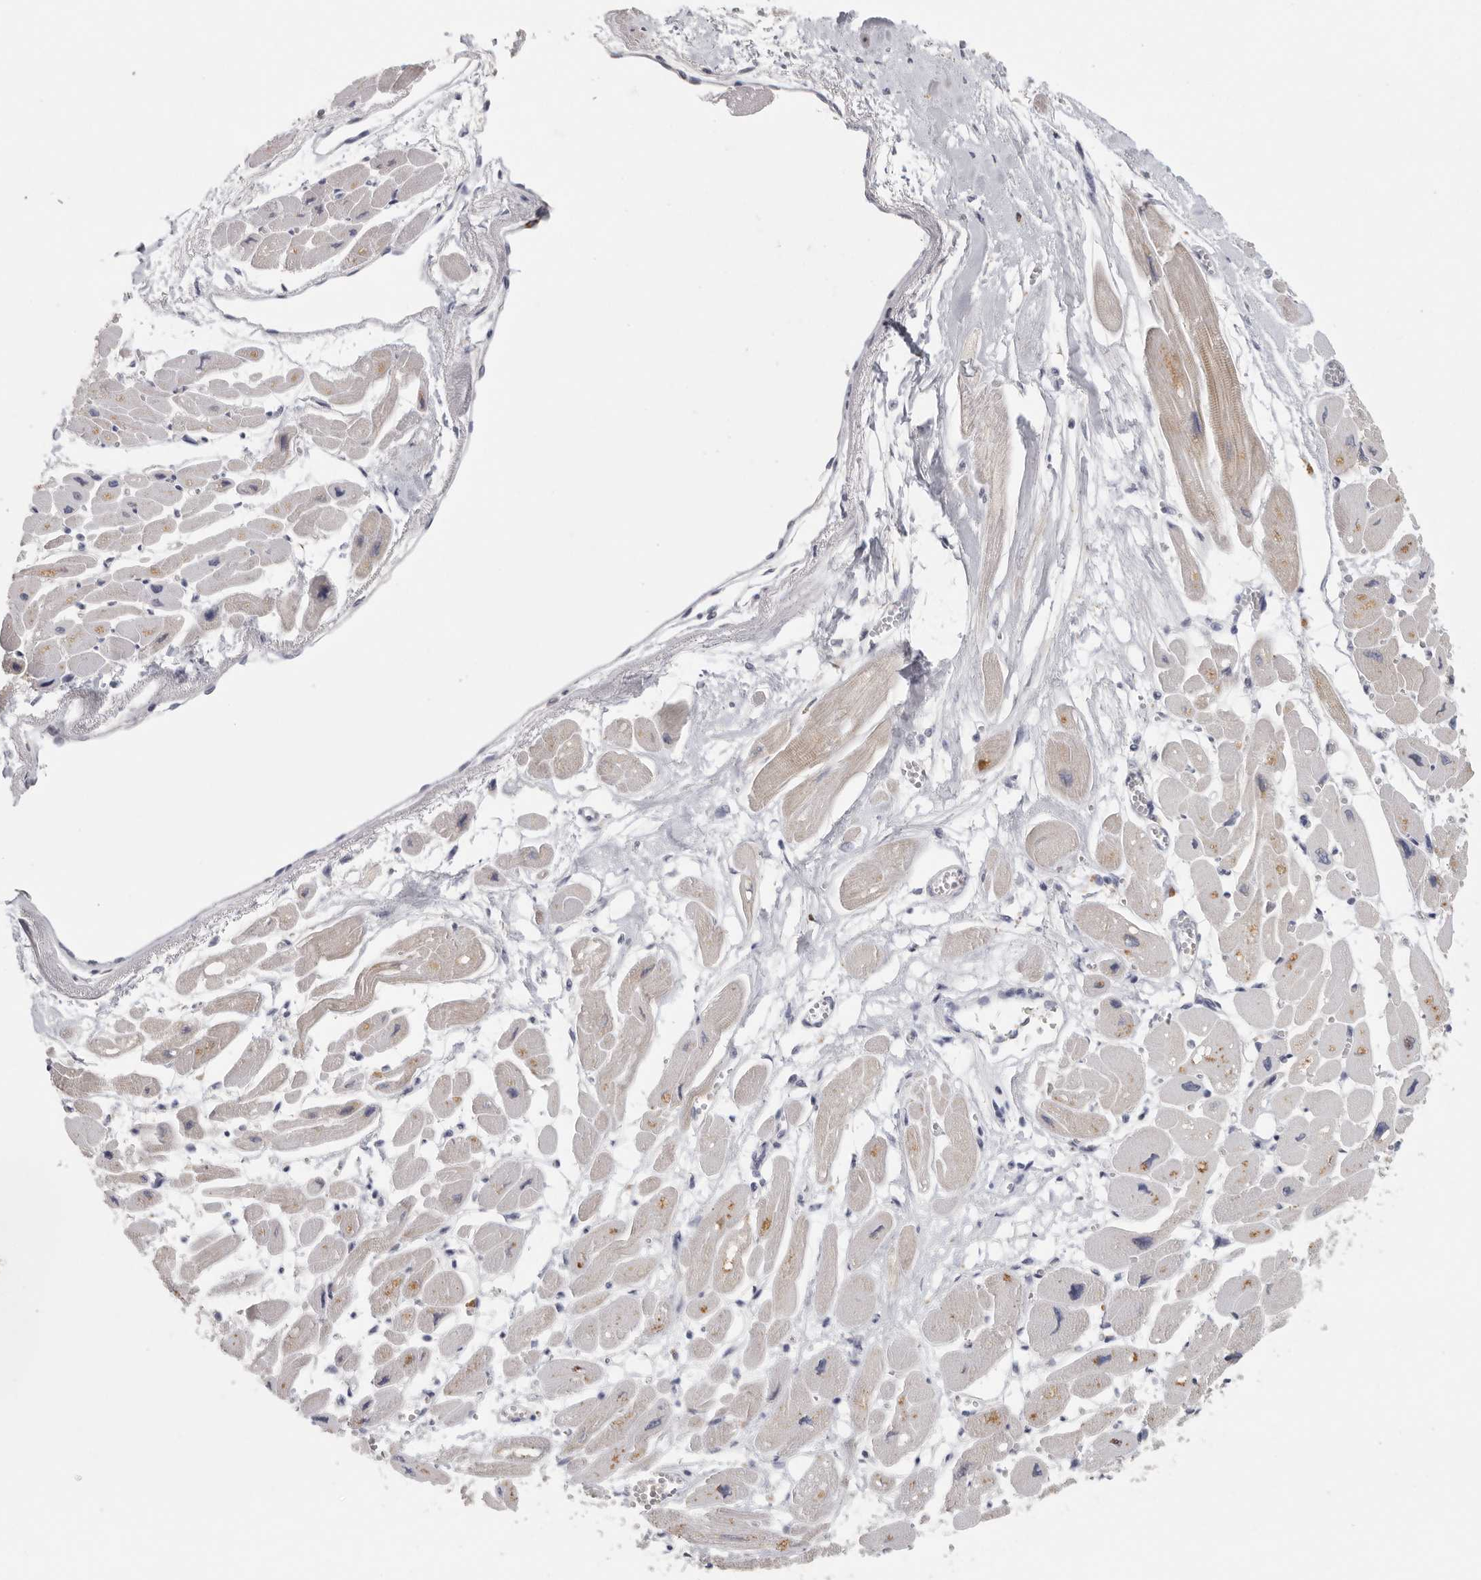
{"staining": {"intensity": "weak", "quantity": "25%-75%", "location": "cytoplasmic/membranous"}, "tissue": "heart muscle", "cell_type": "Cardiomyocytes", "image_type": "normal", "snomed": [{"axis": "morphology", "description": "Normal tissue, NOS"}, {"axis": "topography", "description": "Heart"}], "caption": "A brown stain highlights weak cytoplasmic/membranous positivity of a protein in cardiomyocytes of benign human heart muscle. The protein is stained brown, and the nuclei are stained in blue (DAB (3,3'-diaminobenzidine) IHC with brightfield microscopy, high magnification).", "gene": "DNAJC11", "patient": {"sex": "female", "age": 54}}